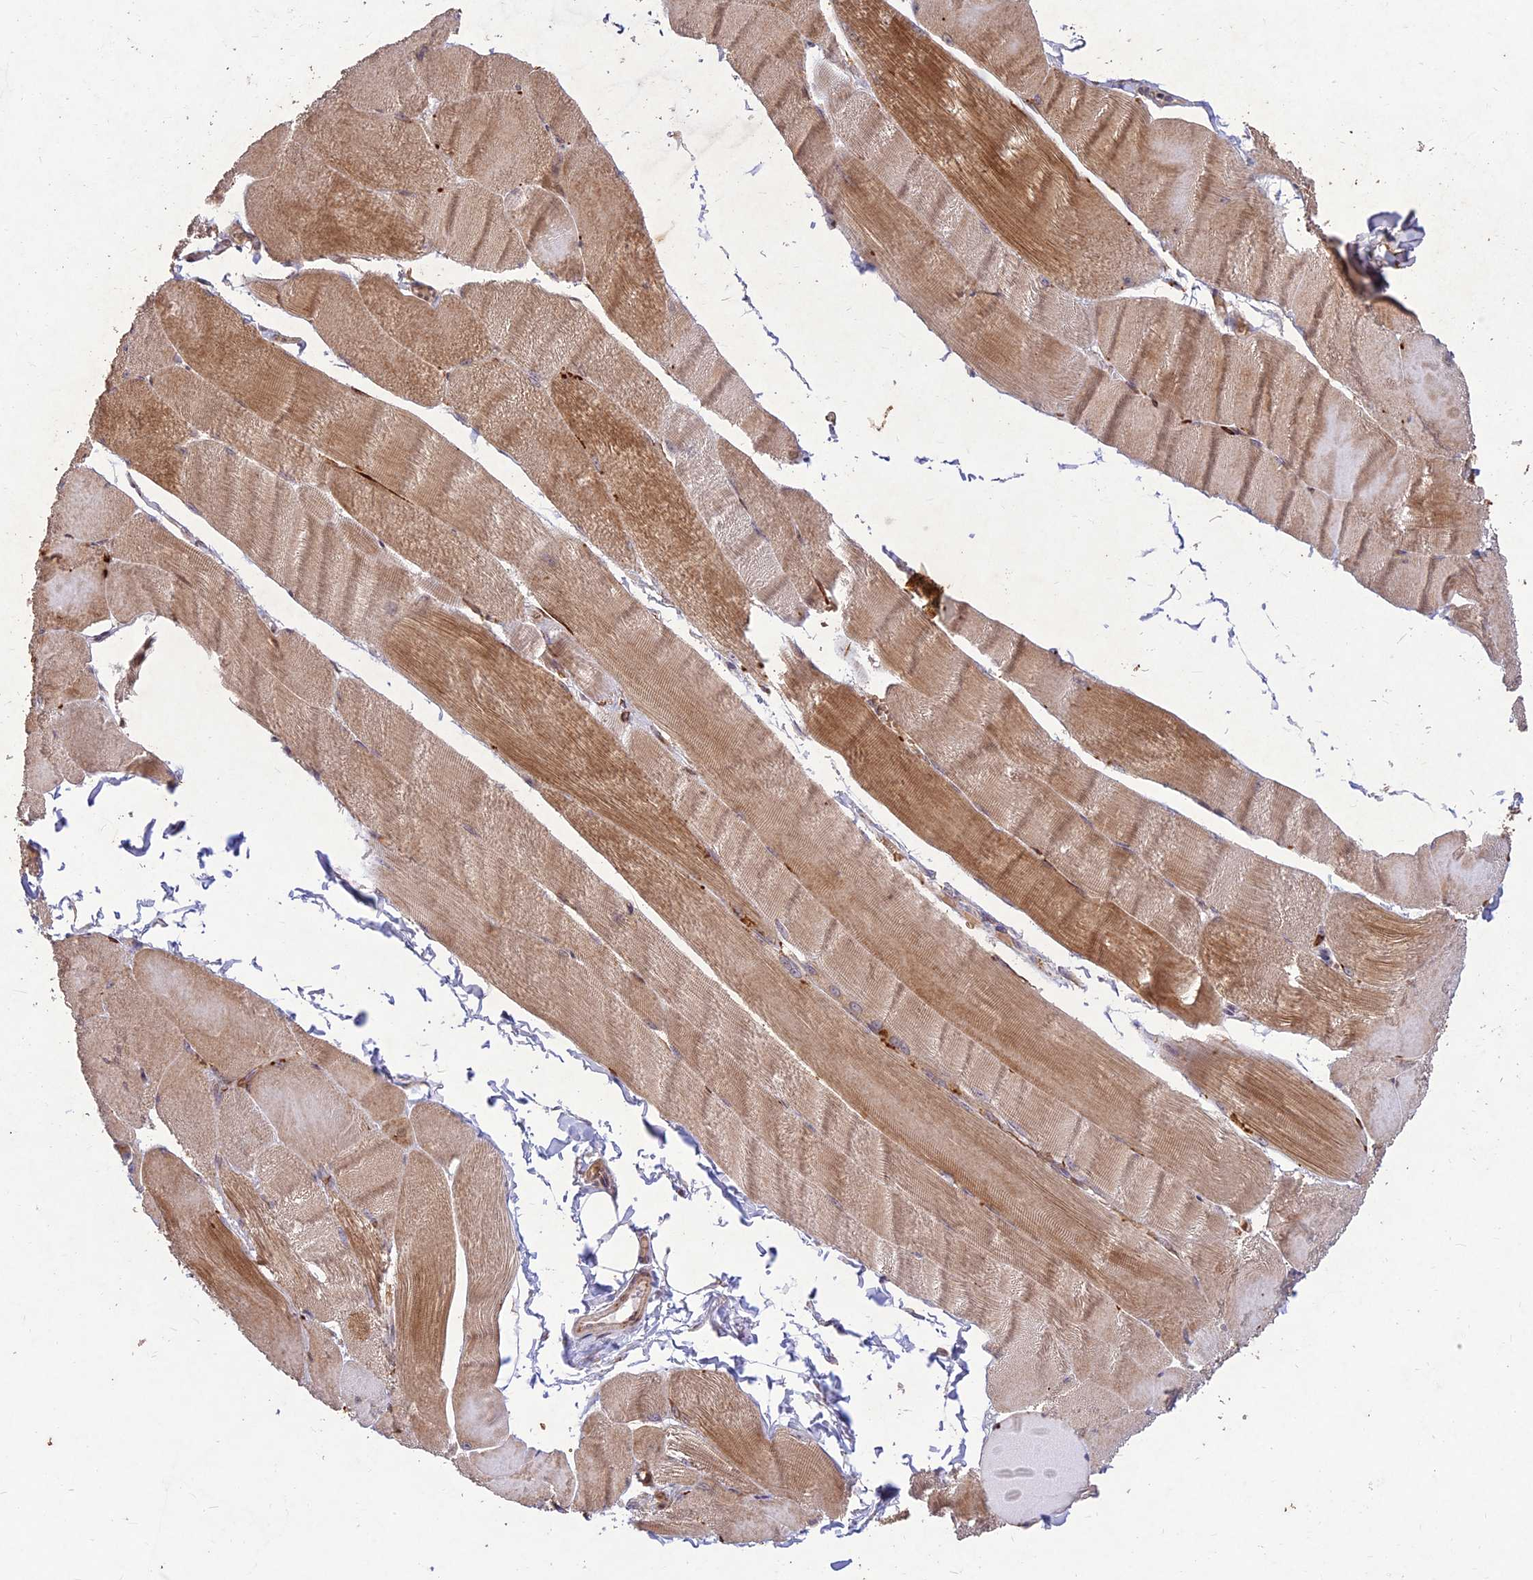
{"staining": {"intensity": "moderate", "quantity": ">75%", "location": "cytoplasmic/membranous"}, "tissue": "skeletal muscle", "cell_type": "Myocytes", "image_type": "normal", "snomed": [{"axis": "morphology", "description": "Normal tissue, NOS"}, {"axis": "morphology", "description": "Basal cell carcinoma"}, {"axis": "topography", "description": "Skeletal muscle"}], "caption": "IHC photomicrograph of normal skeletal muscle stained for a protein (brown), which reveals medium levels of moderate cytoplasmic/membranous staining in approximately >75% of myocytes.", "gene": "PPP1R11", "patient": {"sex": "female", "age": 64}}